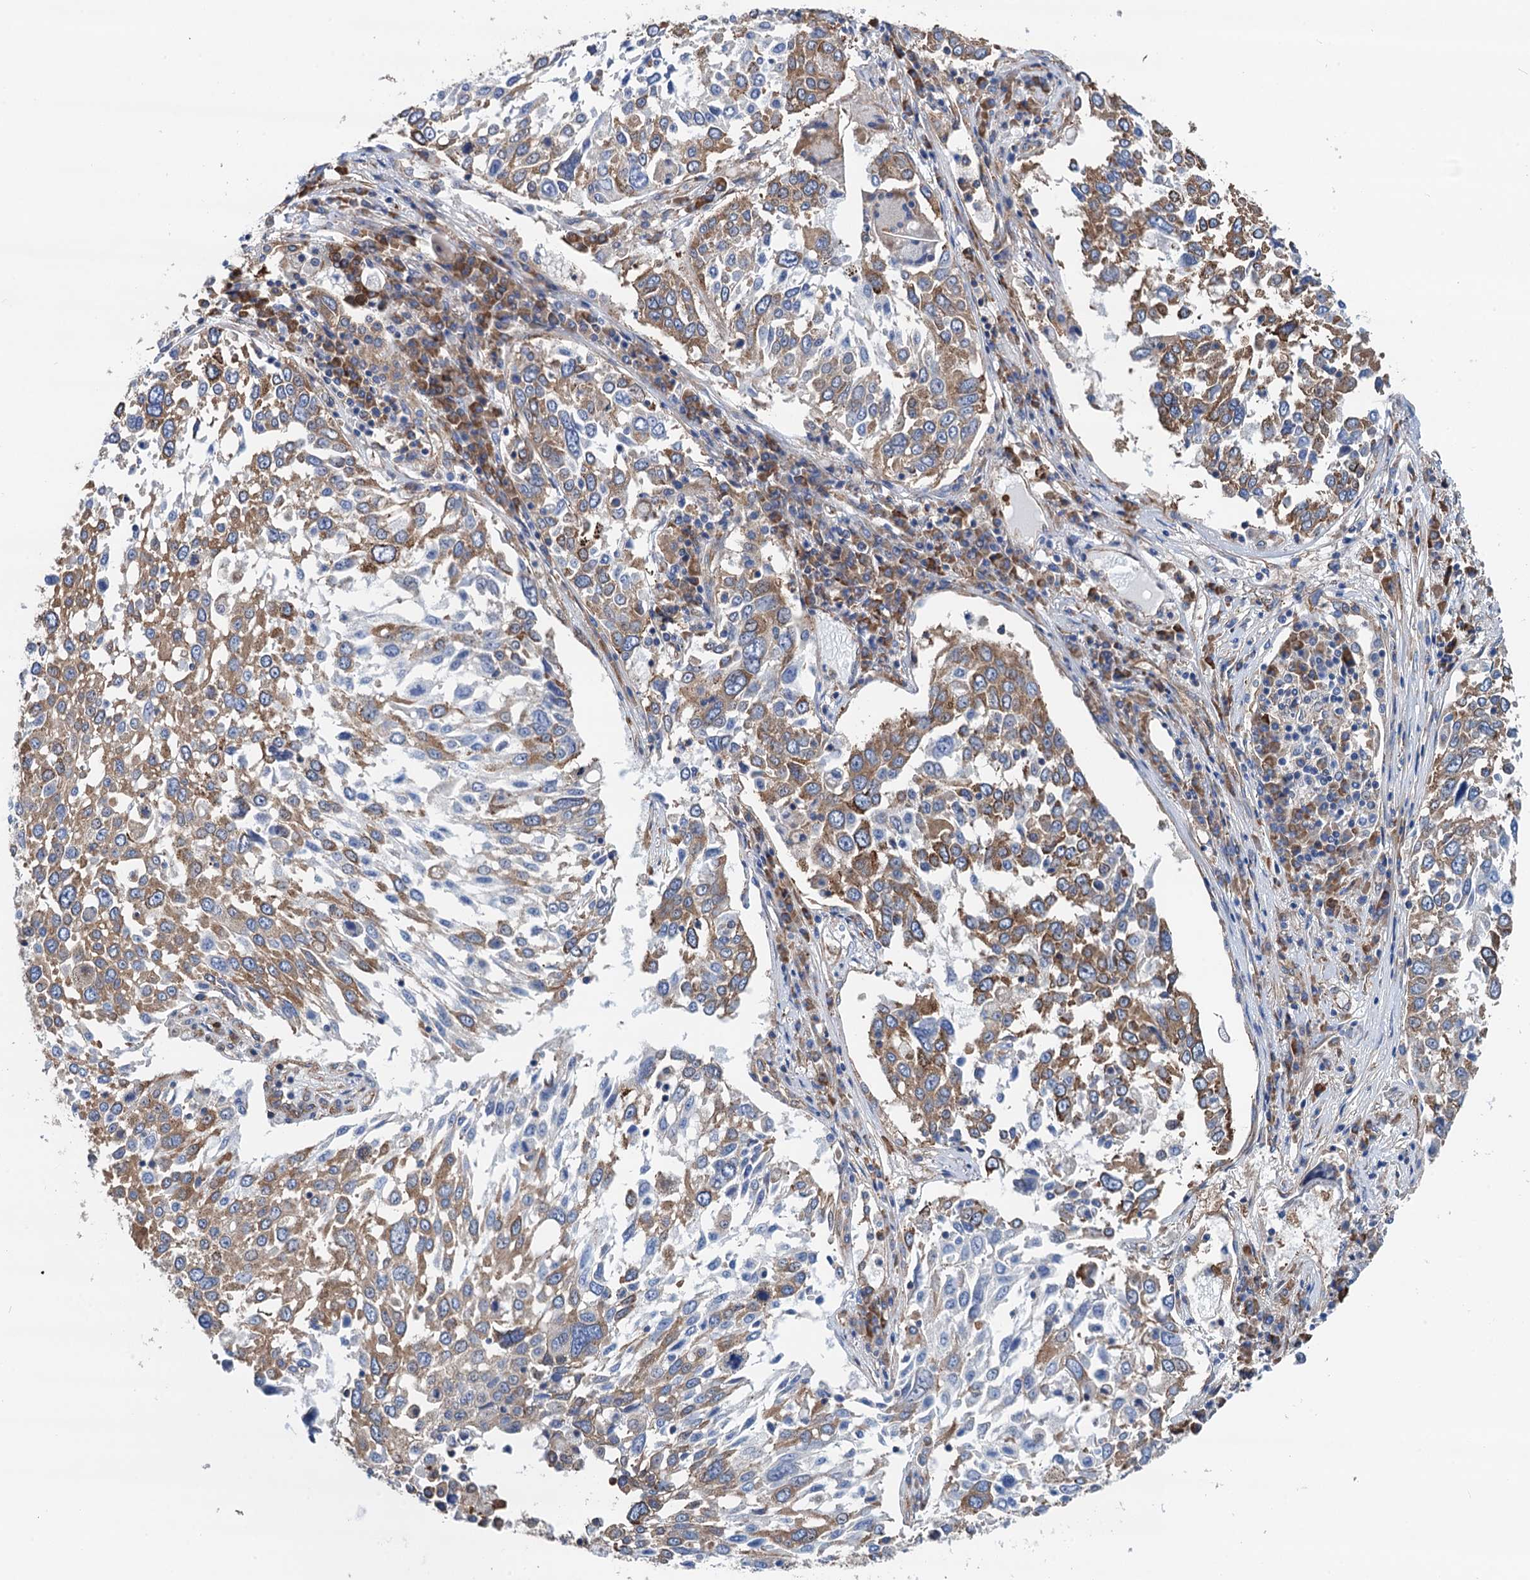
{"staining": {"intensity": "moderate", "quantity": "25%-75%", "location": "cytoplasmic/membranous"}, "tissue": "lung cancer", "cell_type": "Tumor cells", "image_type": "cancer", "snomed": [{"axis": "morphology", "description": "Squamous cell carcinoma, NOS"}, {"axis": "topography", "description": "Lung"}], "caption": "The photomicrograph reveals staining of squamous cell carcinoma (lung), revealing moderate cytoplasmic/membranous protein expression (brown color) within tumor cells.", "gene": "SLC12A7", "patient": {"sex": "male", "age": 65}}